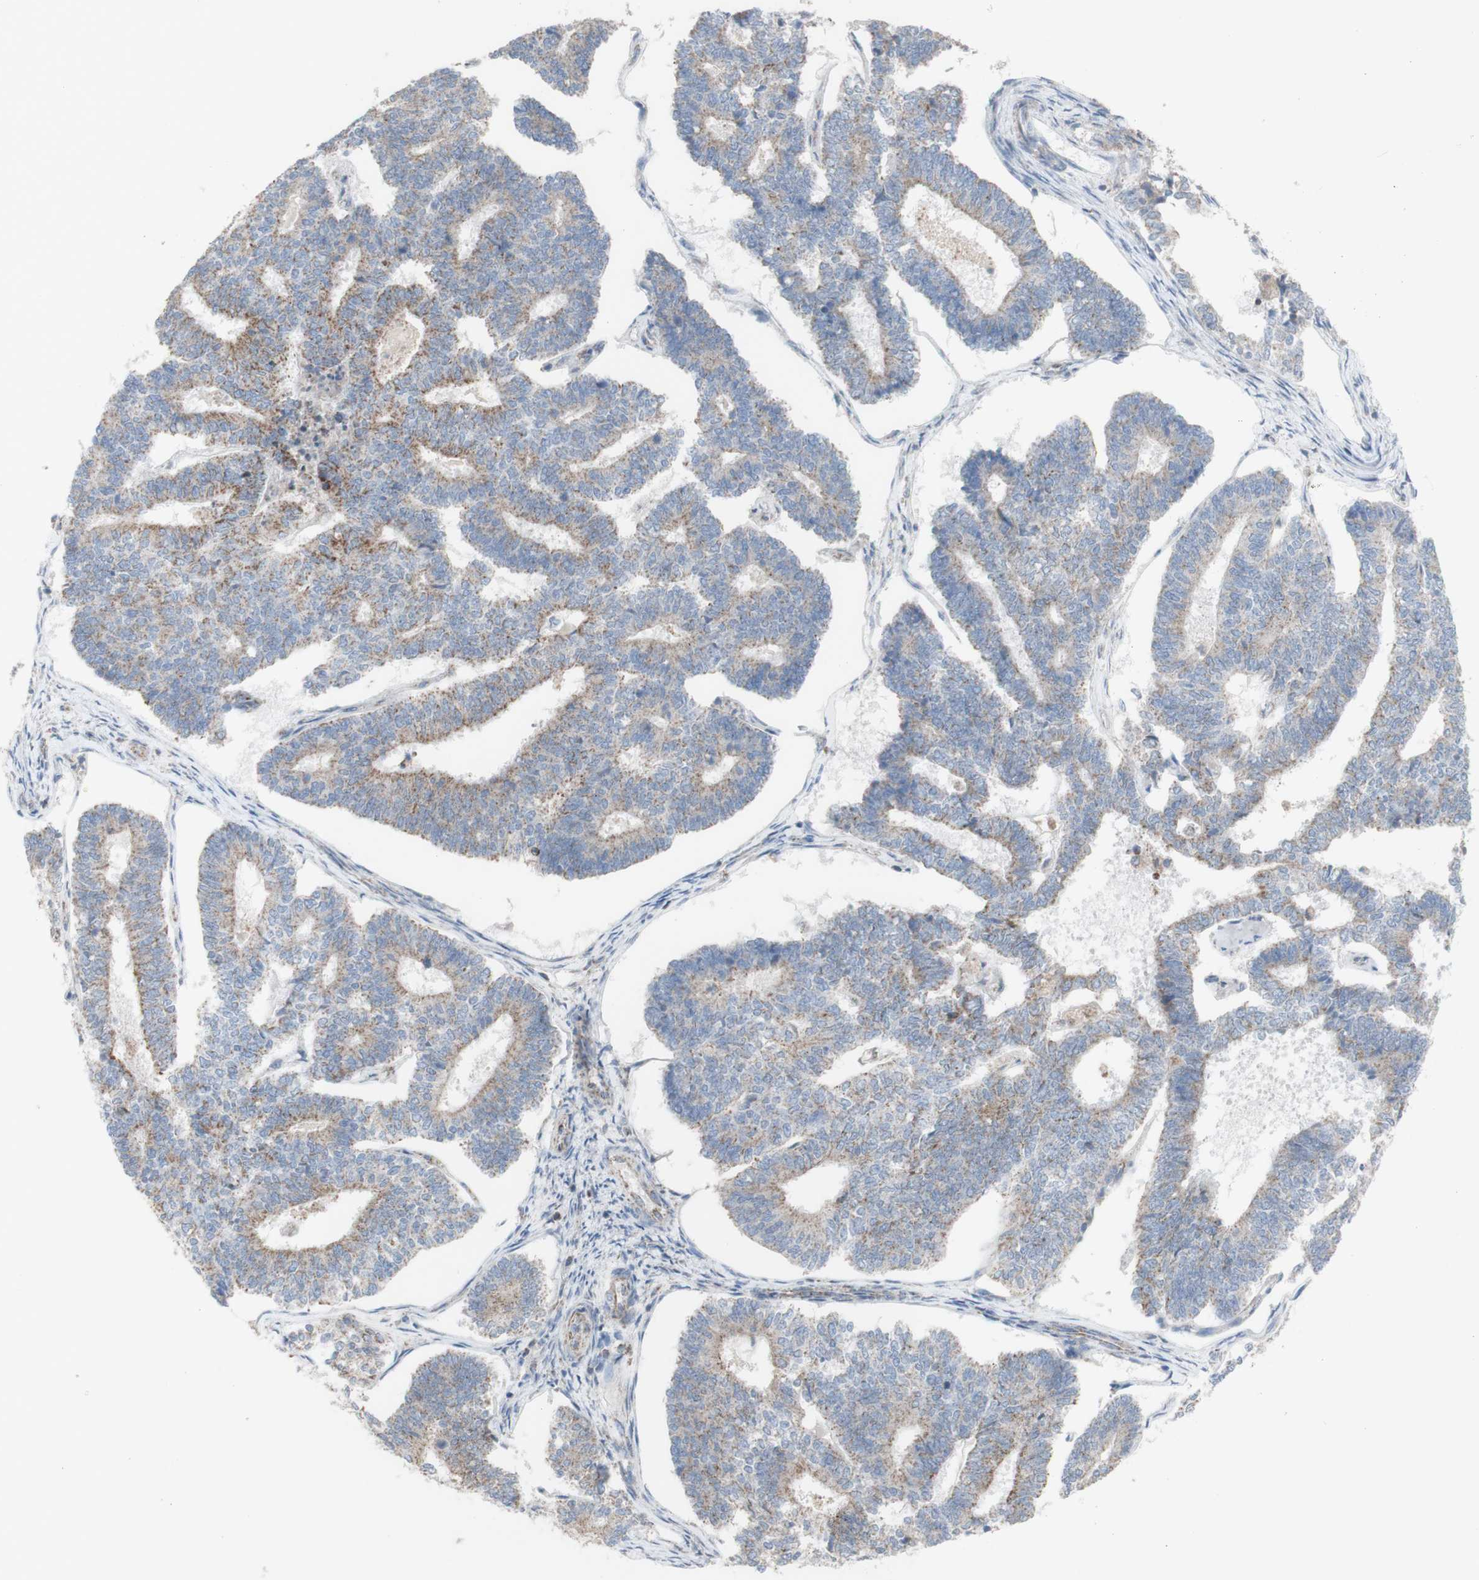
{"staining": {"intensity": "weak", "quantity": "25%-75%", "location": "cytoplasmic/membranous"}, "tissue": "endometrial cancer", "cell_type": "Tumor cells", "image_type": "cancer", "snomed": [{"axis": "morphology", "description": "Adenocarcinoma, NOS"}, {"axis": "topography", "description": "Endometrium"}], "caption": "Immunohistochemistry (IHC) image of neoplastic tissue: endometrial adenocarcinoma stained using immunohistochemistry (IHC) reveals low levels of weak protein expression localized specifically in the cytoplasmic/membranous of tumor cells, appearing as a cytoplasmic/membranous brown color.", "gene": "CNTNAP1", "patient": {"sex": "female", "age": 70}}